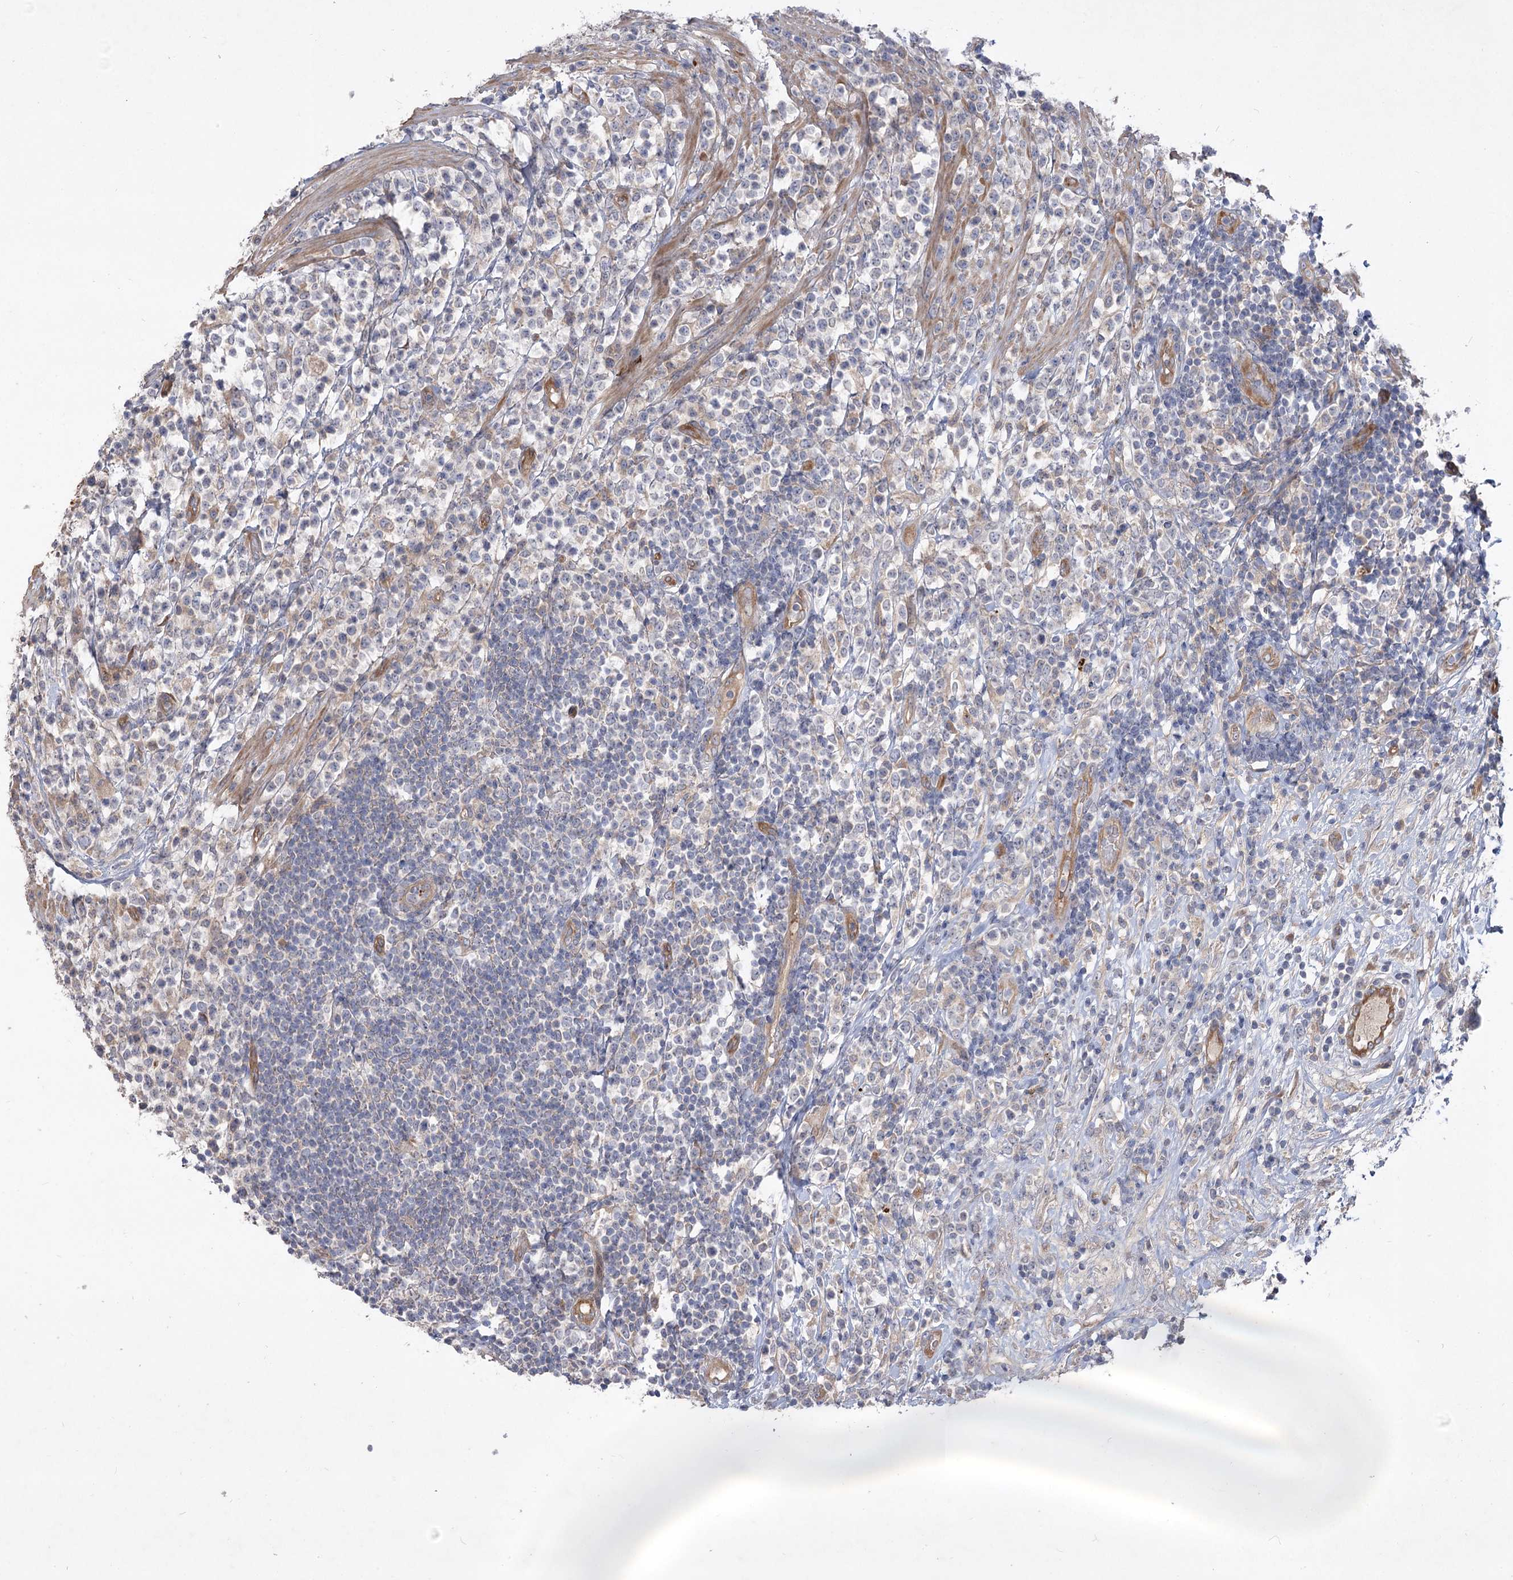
{"staining": {"intensity": "negative", "quantity": "none", "location": "none"}, "tissue": "lymphoma", "cell_type": "Tumor cells", "image_type": "cancer", "snomed": [{"axis": "morphology", "description": "Malignant lymphoma, non-Hodgkin's type, High grade"}, {"axis": "topography", "description": "Colon"}], "caption": "This is a histopathology image of immunohistochemistry staining of high-grade malignant lymphoma, non-Hodgkin's type, which shows no positivity in tumor cells.", "gene": "RIN2", "patient": {"sex": "female", "age": 53}}